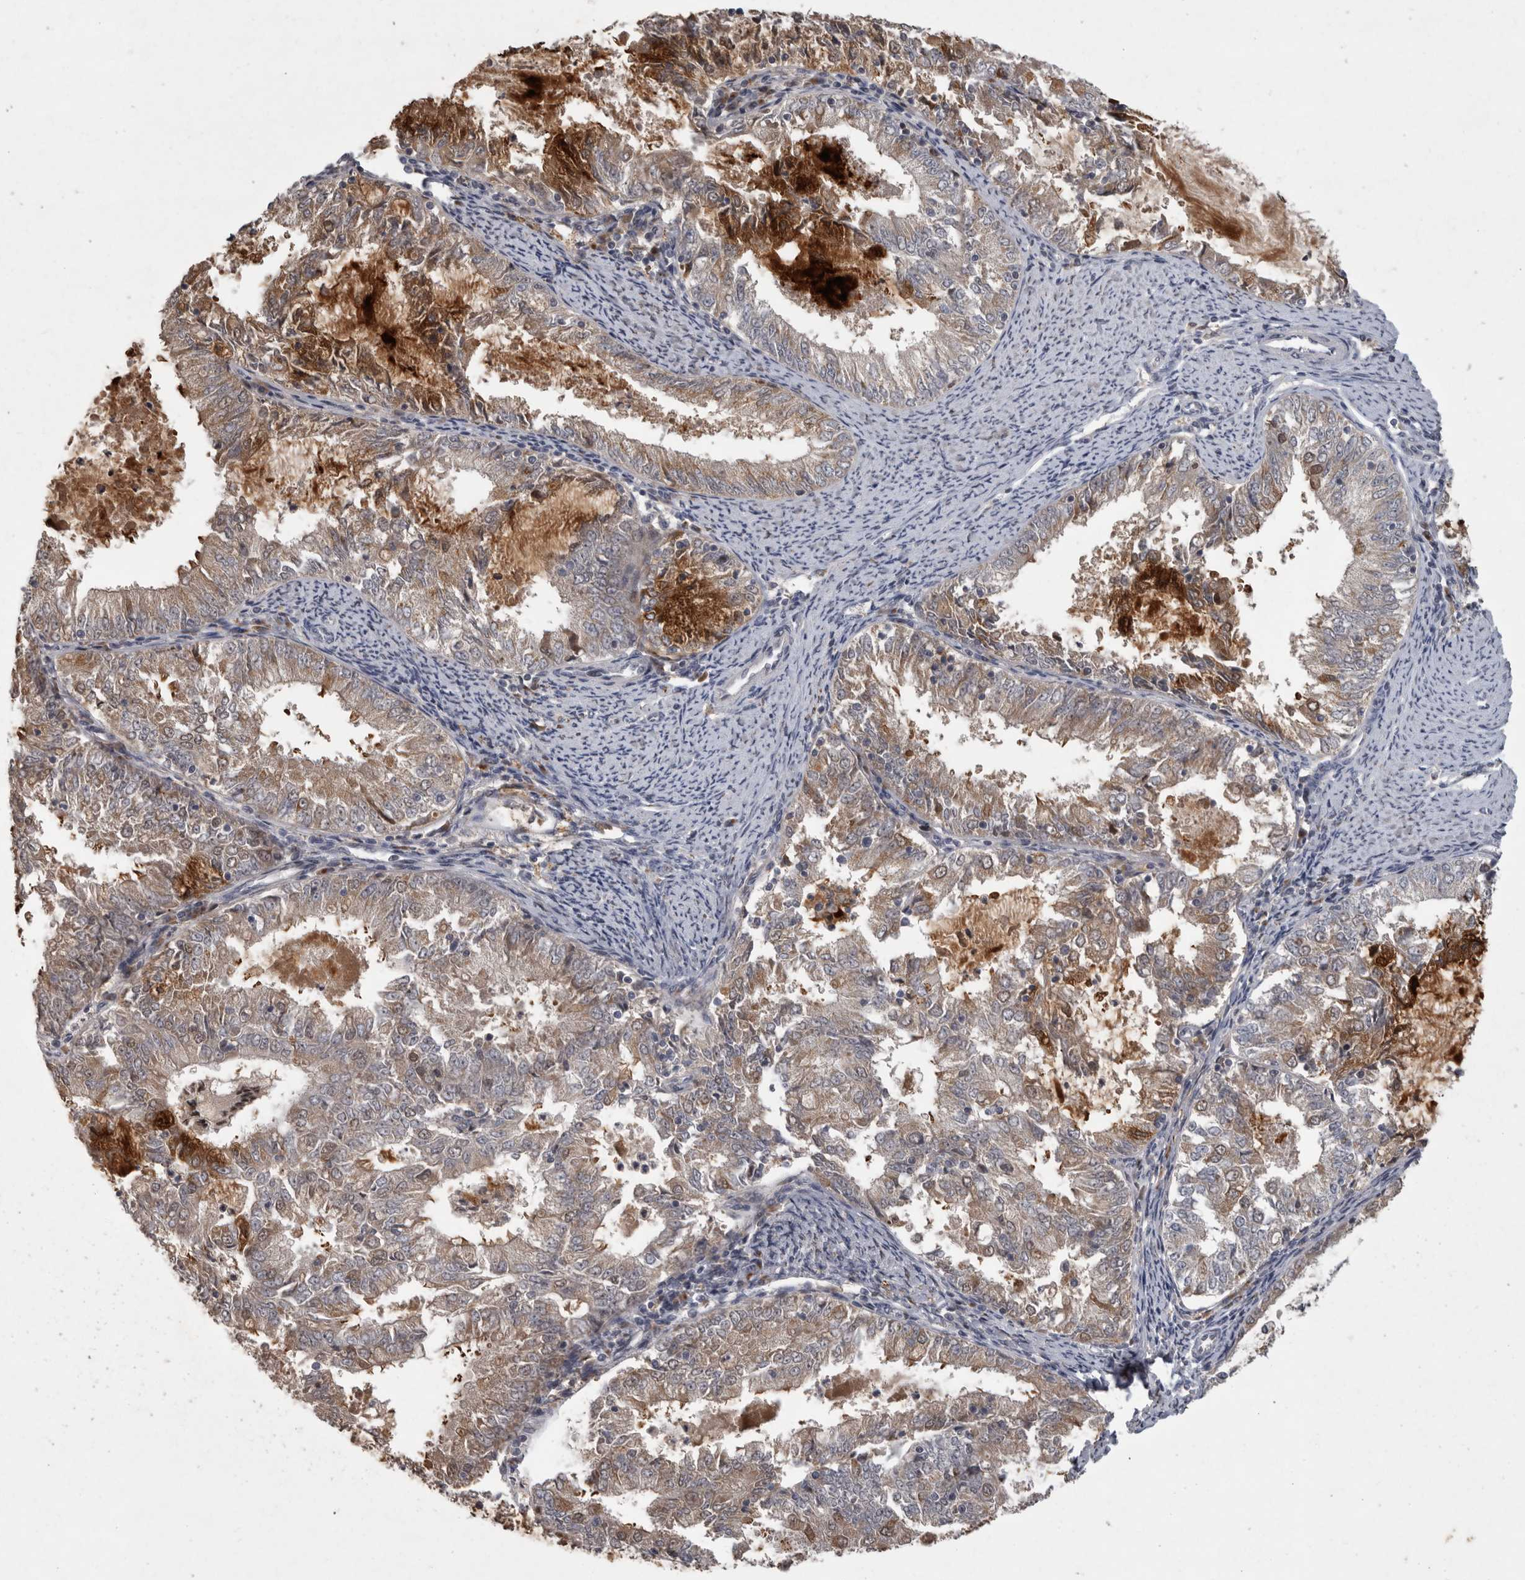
{"staining": {"intensity": "moderate", "quantity": "25%-75%", "location": "cytoplasmic/membranous"}, "tissue": "endometrial cancer", "cell_type": "Tumor cells", "image_type": "cancer", "snomed": [{"axis": "morphology", "description": "Adenocarcinoma, NOS"}, {"axis": "topography", "description": "Endometrium"}], "caption": "A brown stain highlights moderate cytoplasmic/membranous positivity of a protein in endometrial cancer (adenocarcinoma) tumor cells. The staining was performed using DAB (3,3'-diaminobenzidine) to visualize the protein expression in brown, while the nuclei were stained in blue with hematoxylin (Magnification: 20x).", "gene": "MAN2A1", "patient": {"sex": "female", "age": 57}}